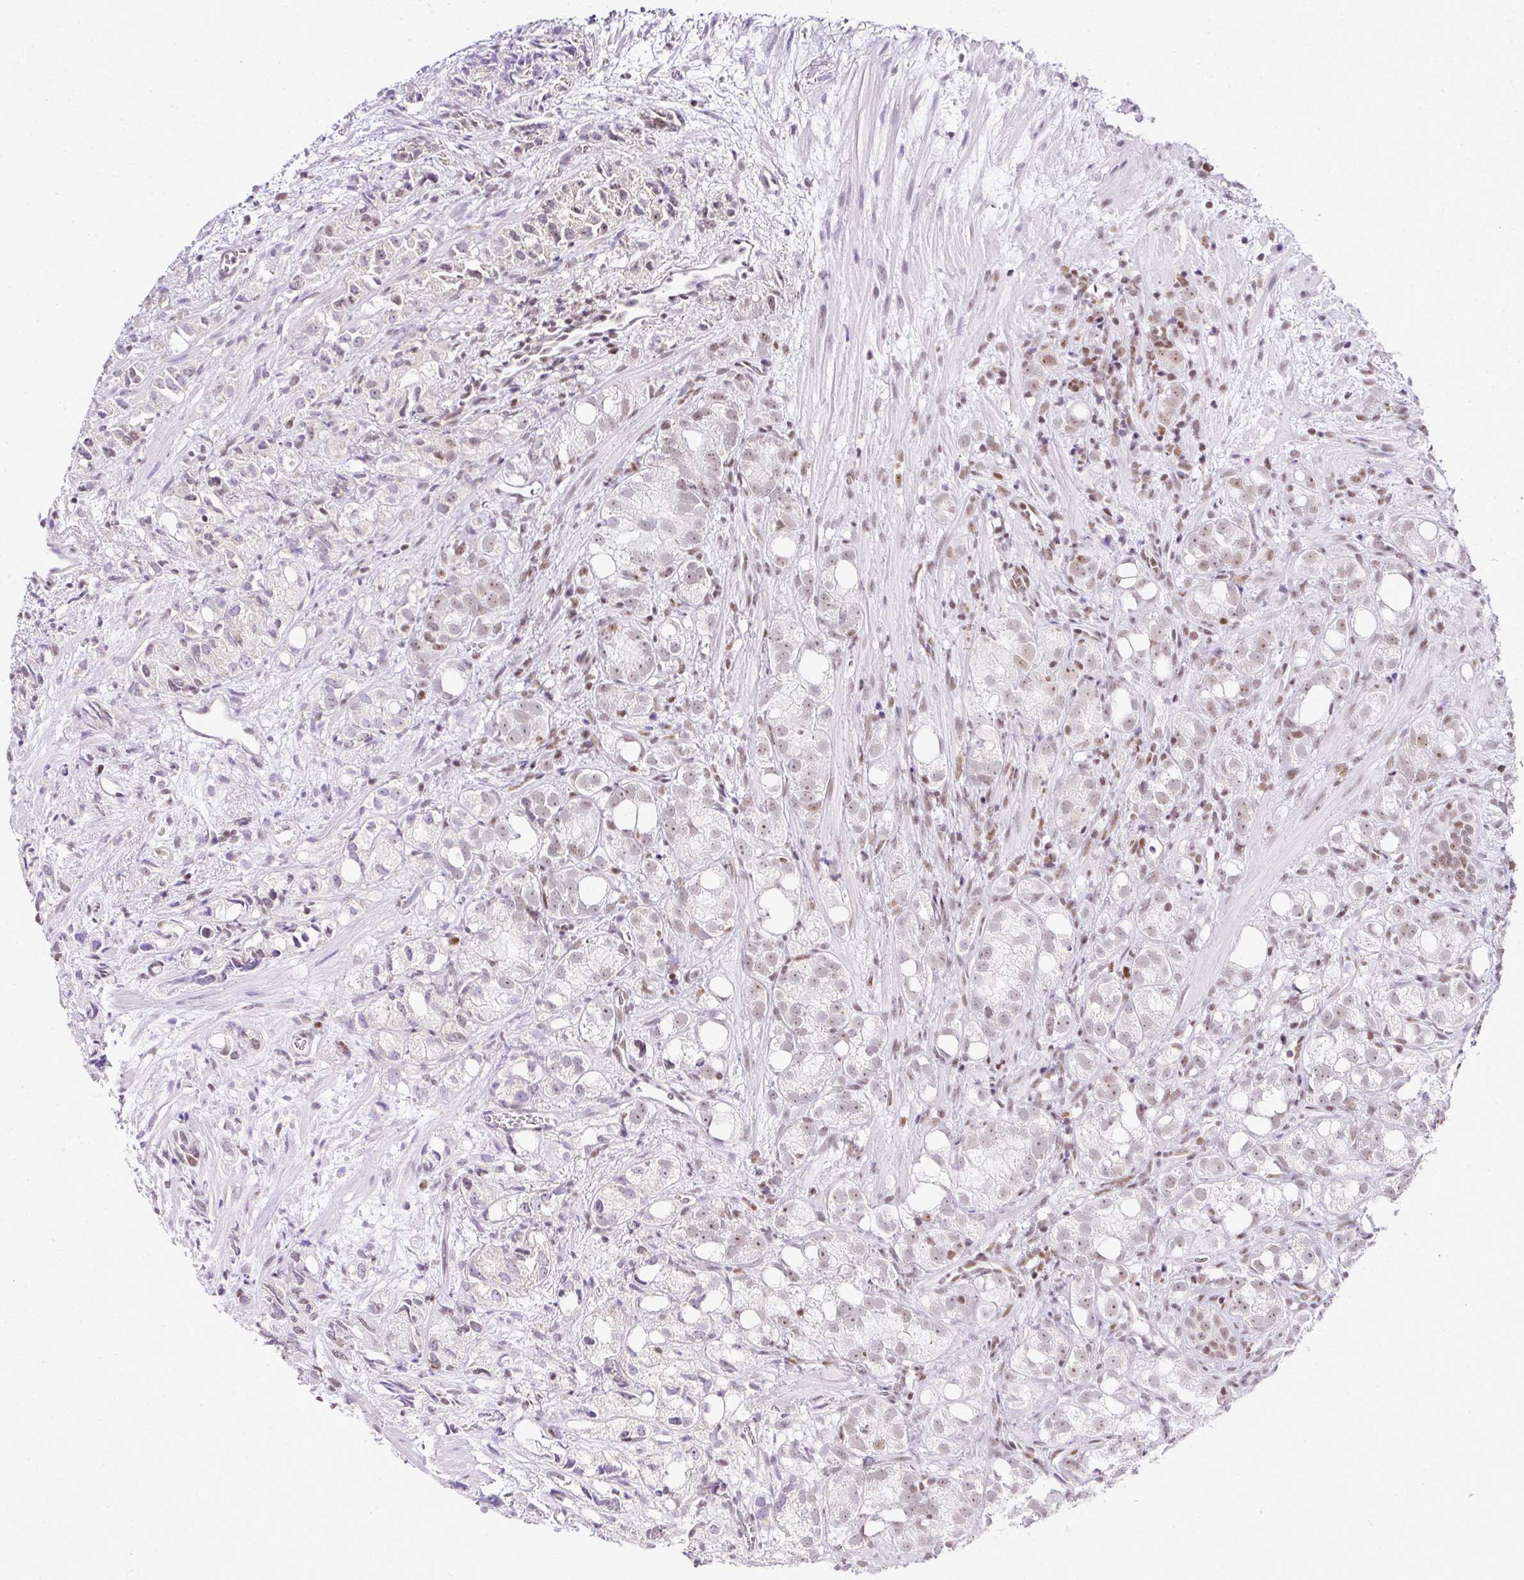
{"staining": {"intensity": "weak", "quantity": "<25%", "location": "nuclear"}, "tissue": "prostate cancer", "cell_type": "Tumor cells", "image_type": "cancer", "snomed": [{"axis": "morphology", "description": "Adenocarcinoma, High grade"}, {"axis": "topography", "description": "Prostate"}], "caption": "Immunohistochemical staining of human prostate cancer (adenocarcinoma (high-grade)) exhibits no significant staining in tumor cells.", "gene": "FAM32A", "patient": {"sex": "male", "age": 82}}